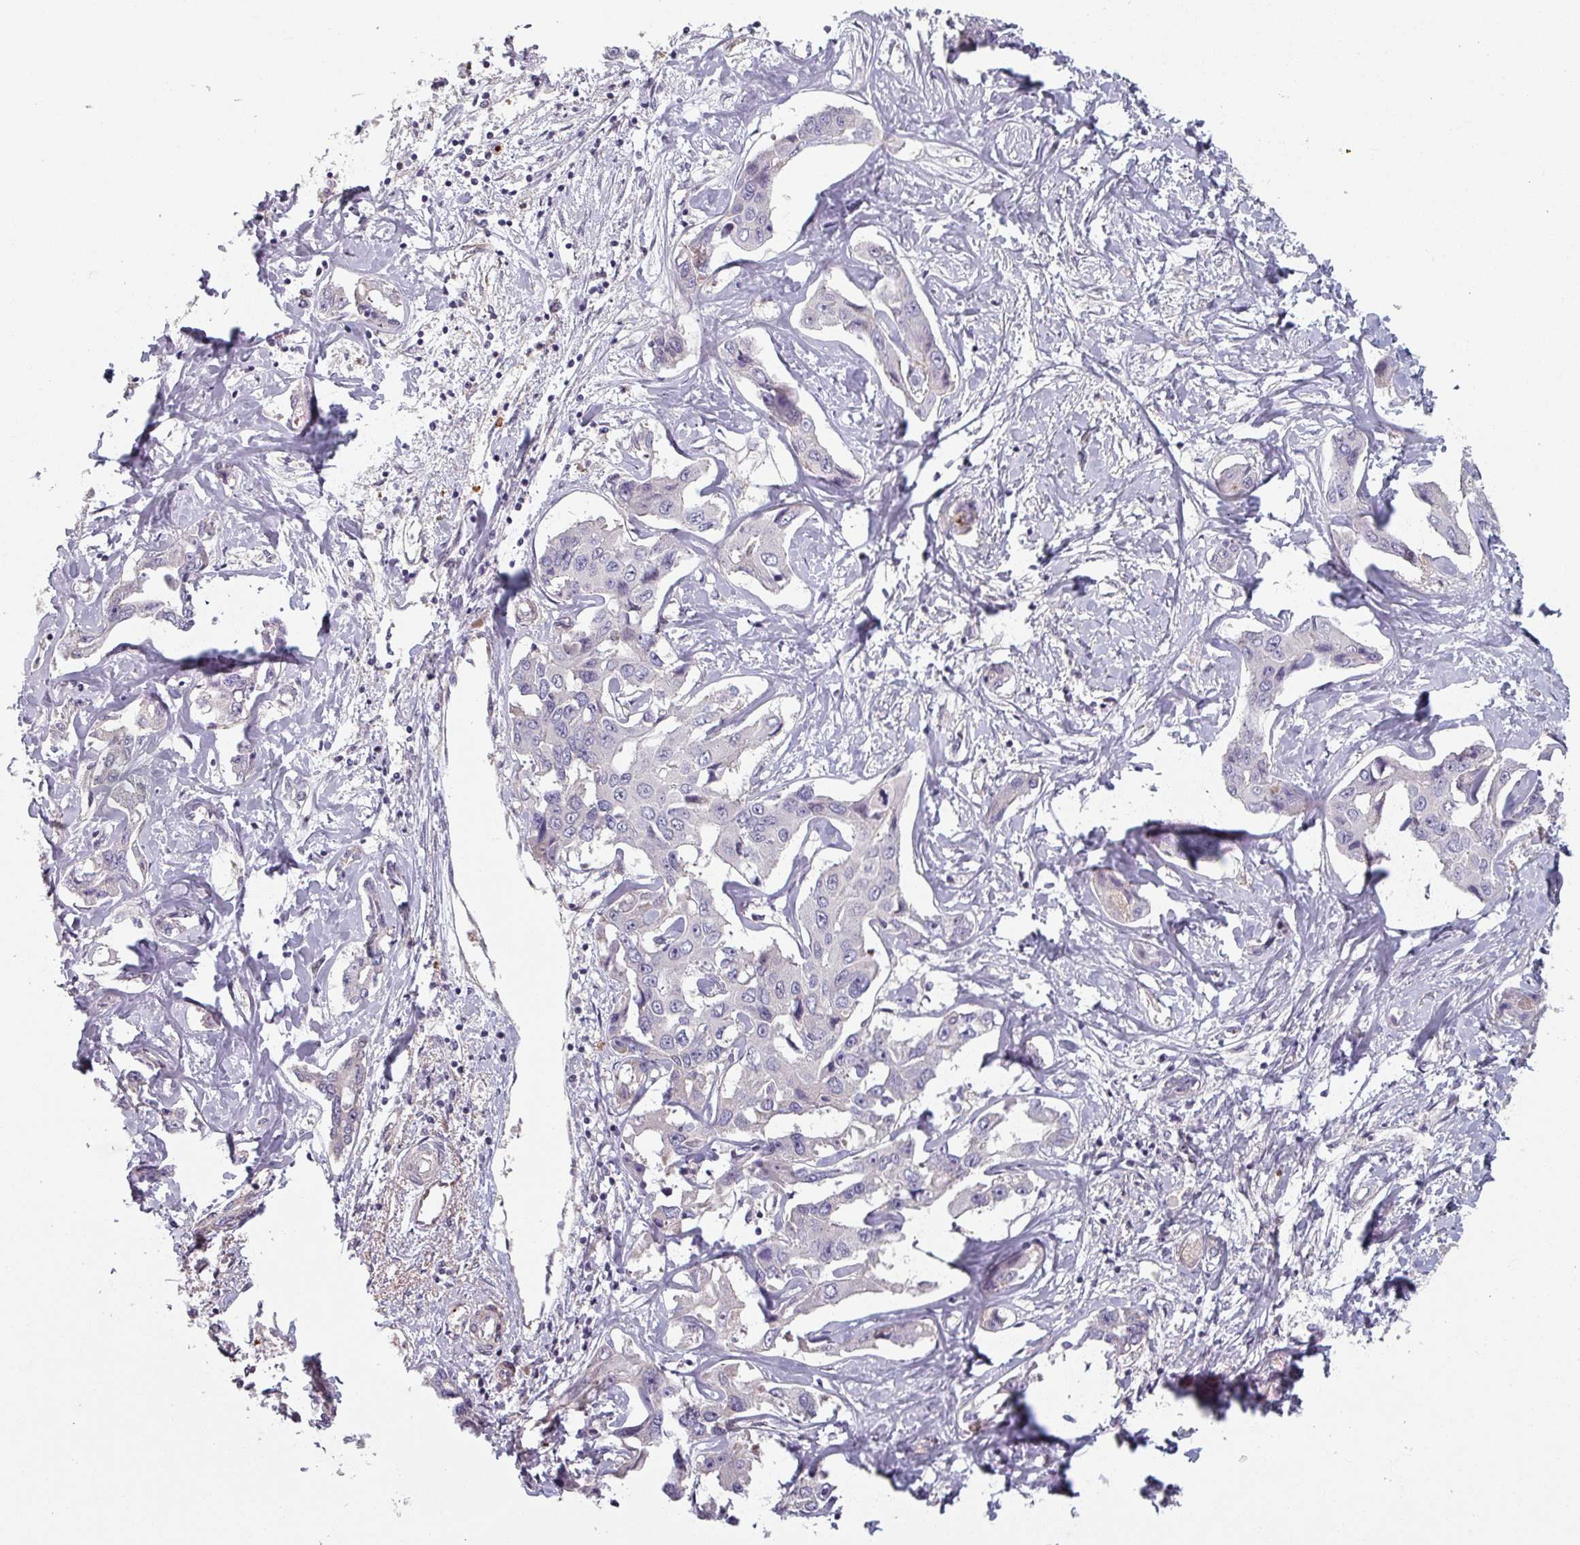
{"staining": {"intensity": "negative", "quantity": "none", "location": "none"}, "tissue": "liver cancer", "cell_type": "Tumor cells", "image_type": "cancer", "snomed": [{"axis": "morphology", "description": "Cholangiocarcinoma"}, {"axis": "topography", "description": "Liver"}], "caption": "This is an immunohistochemistry (IHC) micrograph of human cholangiocarcinoma (liver). There is no staining in tumor cells.", "gene": "C4BPB", "patient": {"sex": "male", "age": 59}}